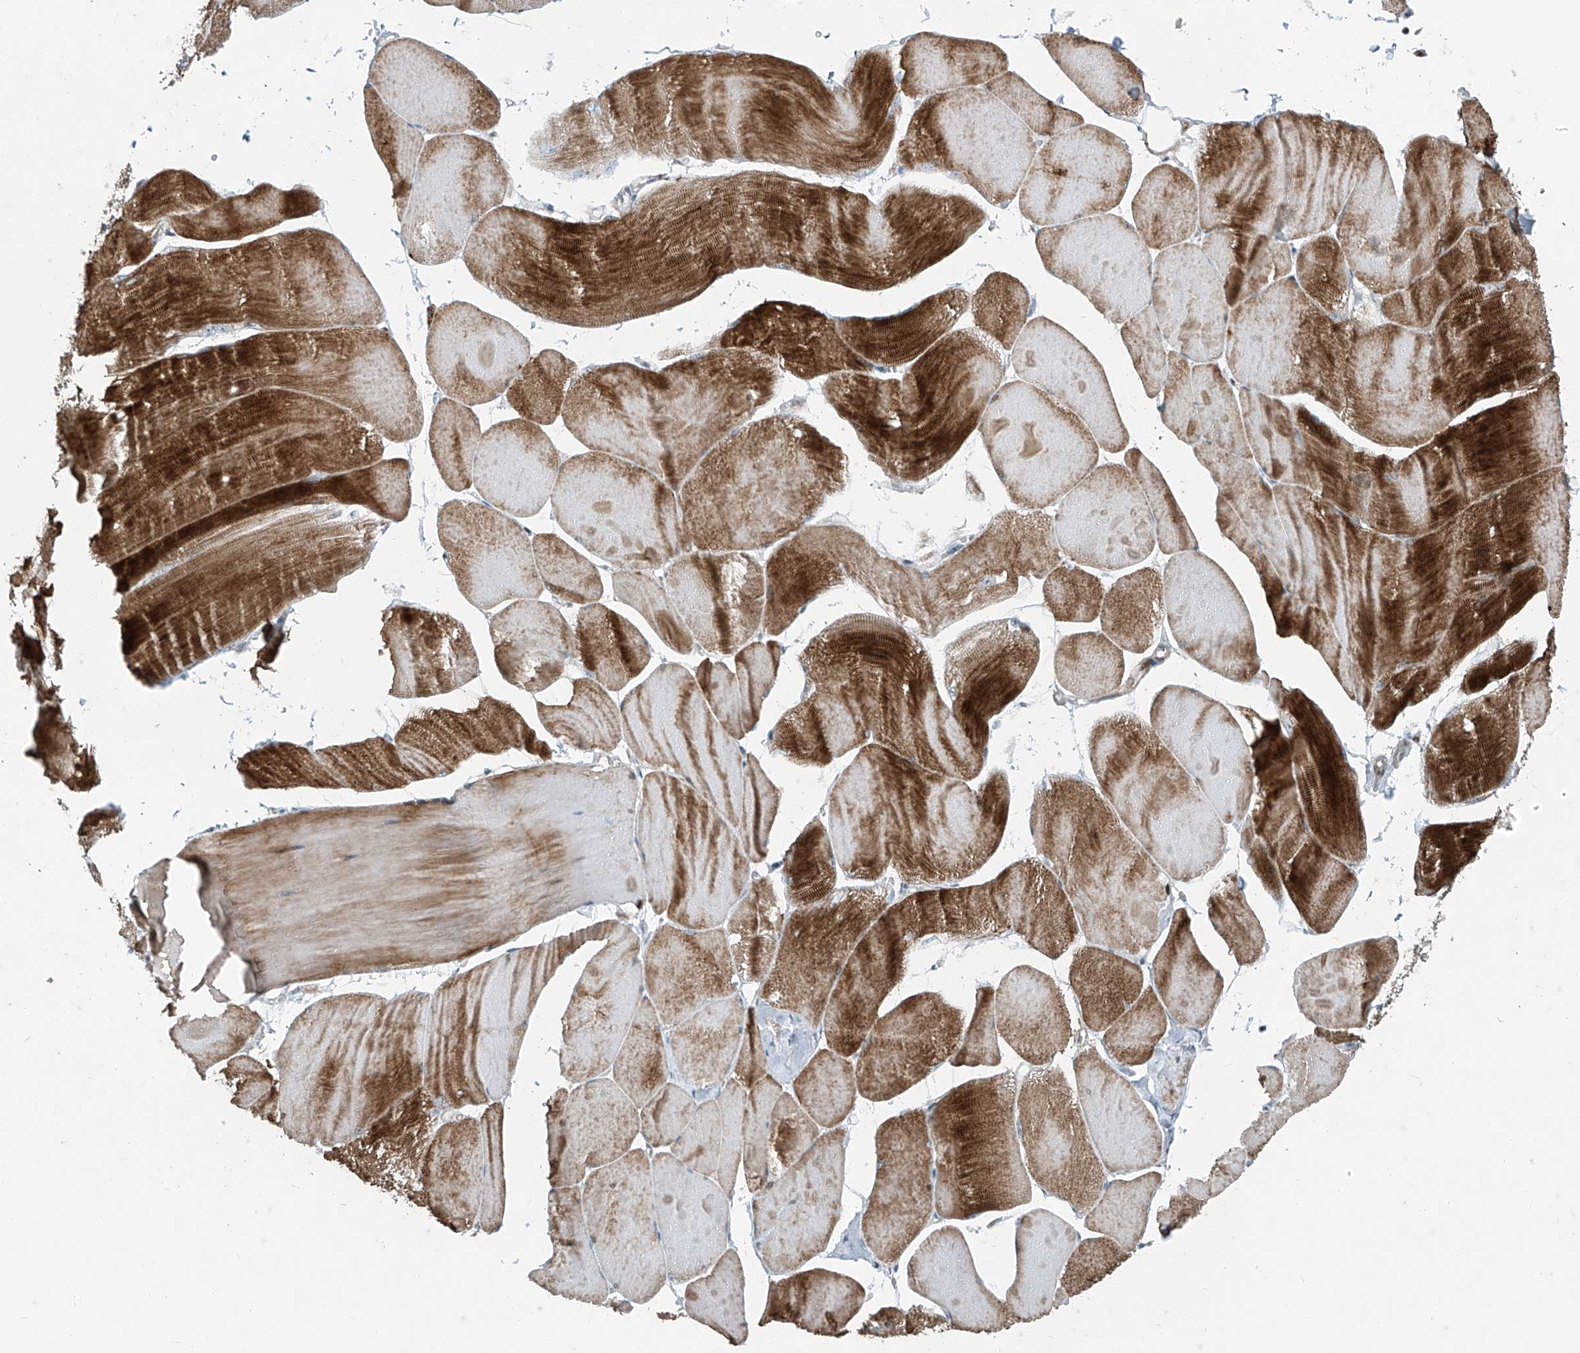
{"staining": {"intensity": "strong", "quantity": "25%-75%", "location": "cytoplasmic/membranous"}, "tissue": "skeletal muscle", "cell_type": "Myocytes", "image_type": "normal", "snomed": [{"axis": "morphology", "description": "Normal tissue, NOS"}, {"axis": "morphology", "description": "Basal cell carcinoma"}, {"axis": "topography", "description": "Skeletal muscle"}], "caption": "A micrograph of human skeletal muscle stained for a protein reveals strong cytoplasmic/membranous brown staining in myocytes.", "gene": "PPCS", "patient": {"sex": "female", "age": 64}}